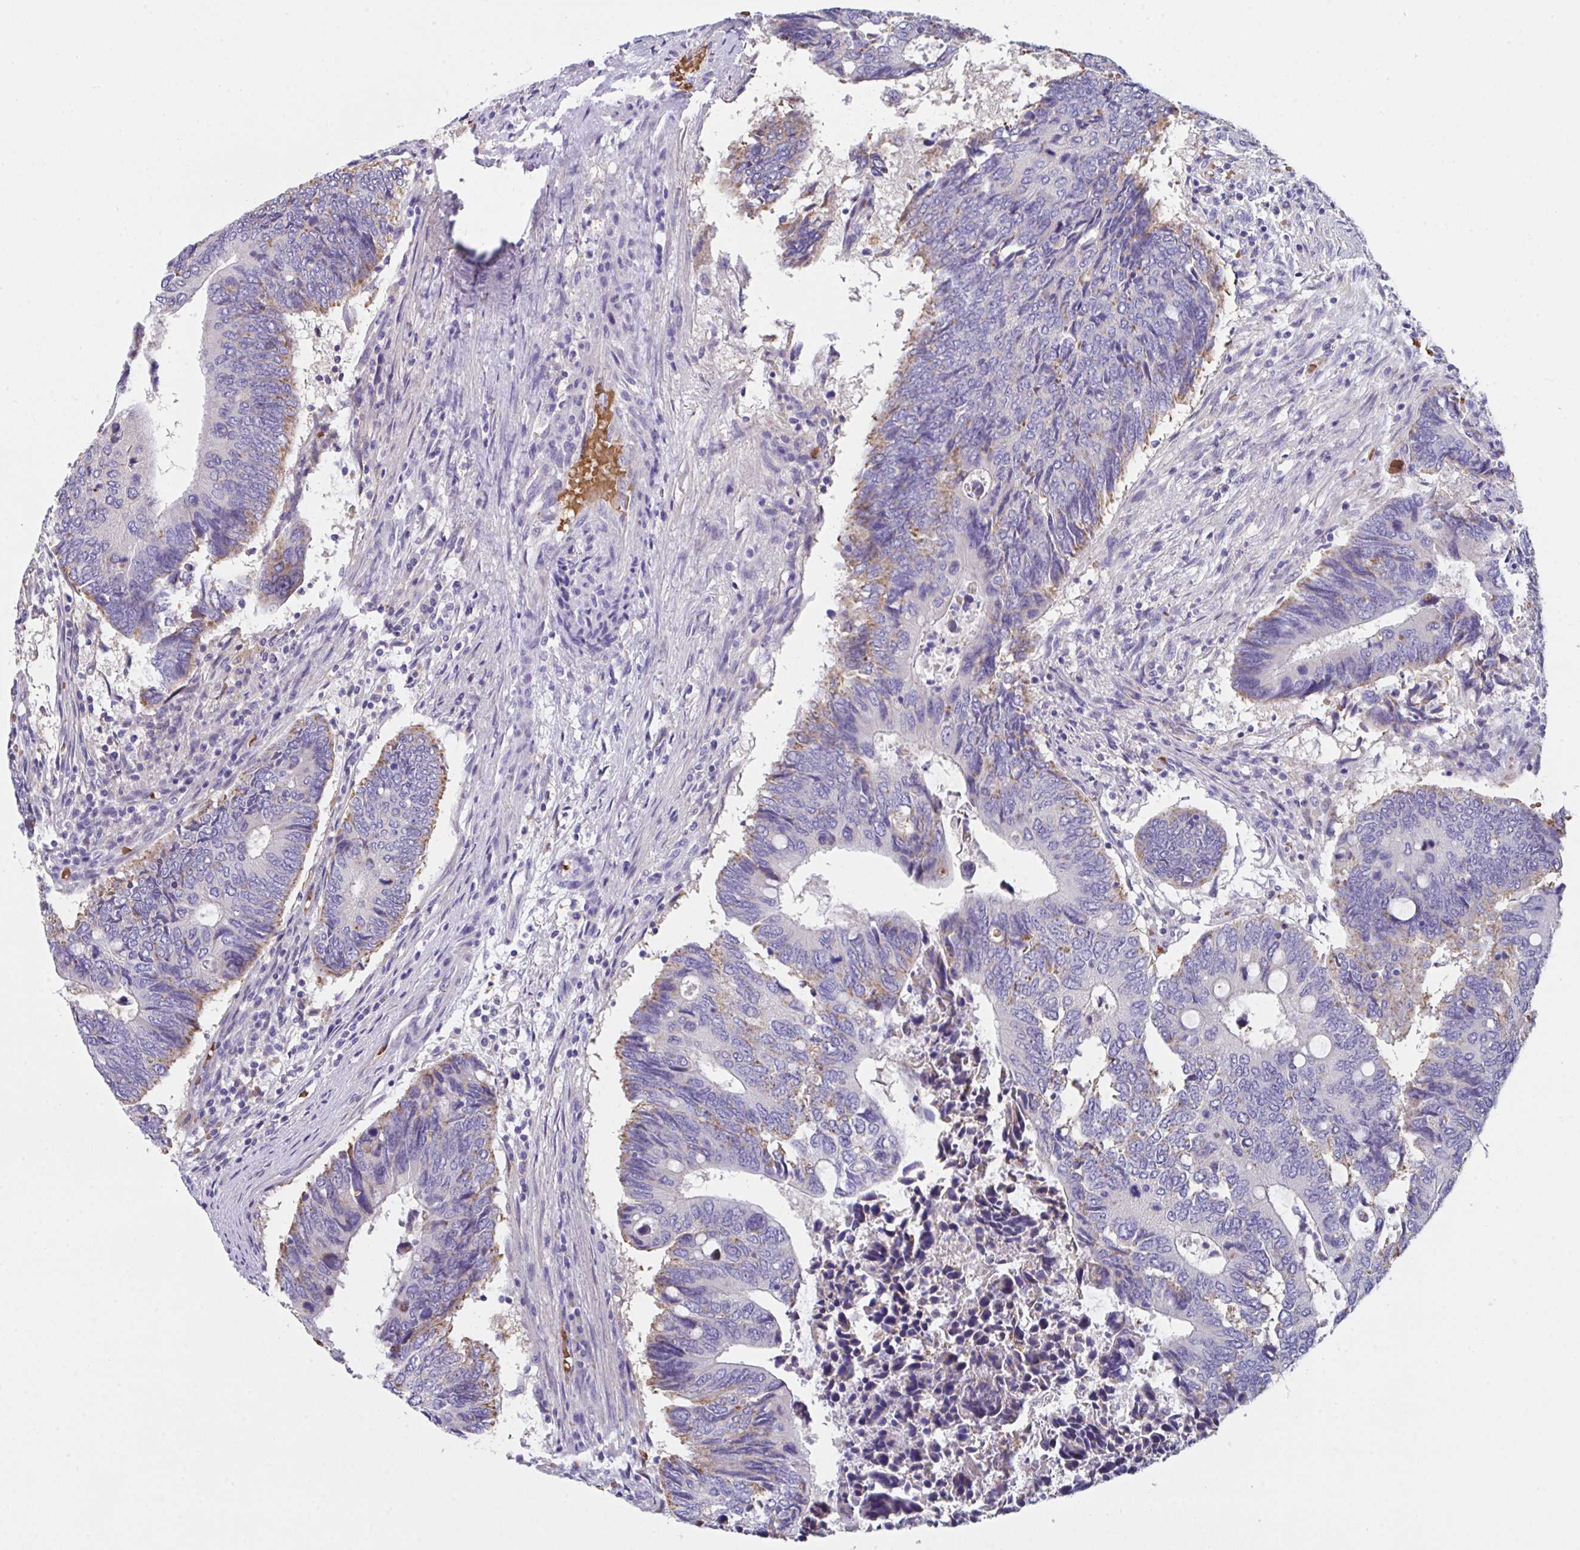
{"staining": {"intensity": "weak", "quantity": "25%-75%", "location": "cytoplasmic/membranous"}, "tissue": "colorectal cancer", "cell_type": "Tumor cells", "image_type": "cancer", "snomed": [{"axis": "morphology", "description": "Adenocarcinoma, NOS"}, {"axis": "topography", "description": "Colon"}], "caption": "High-power microscopy captured an IHC histopathology image of colorectal cancer, revealing weak cytoplasmic/membranous positivity in about 25%-75% of tumor cells.", "gene": "TFAP2C", "patient": {"sex": "male", "age": 87}}